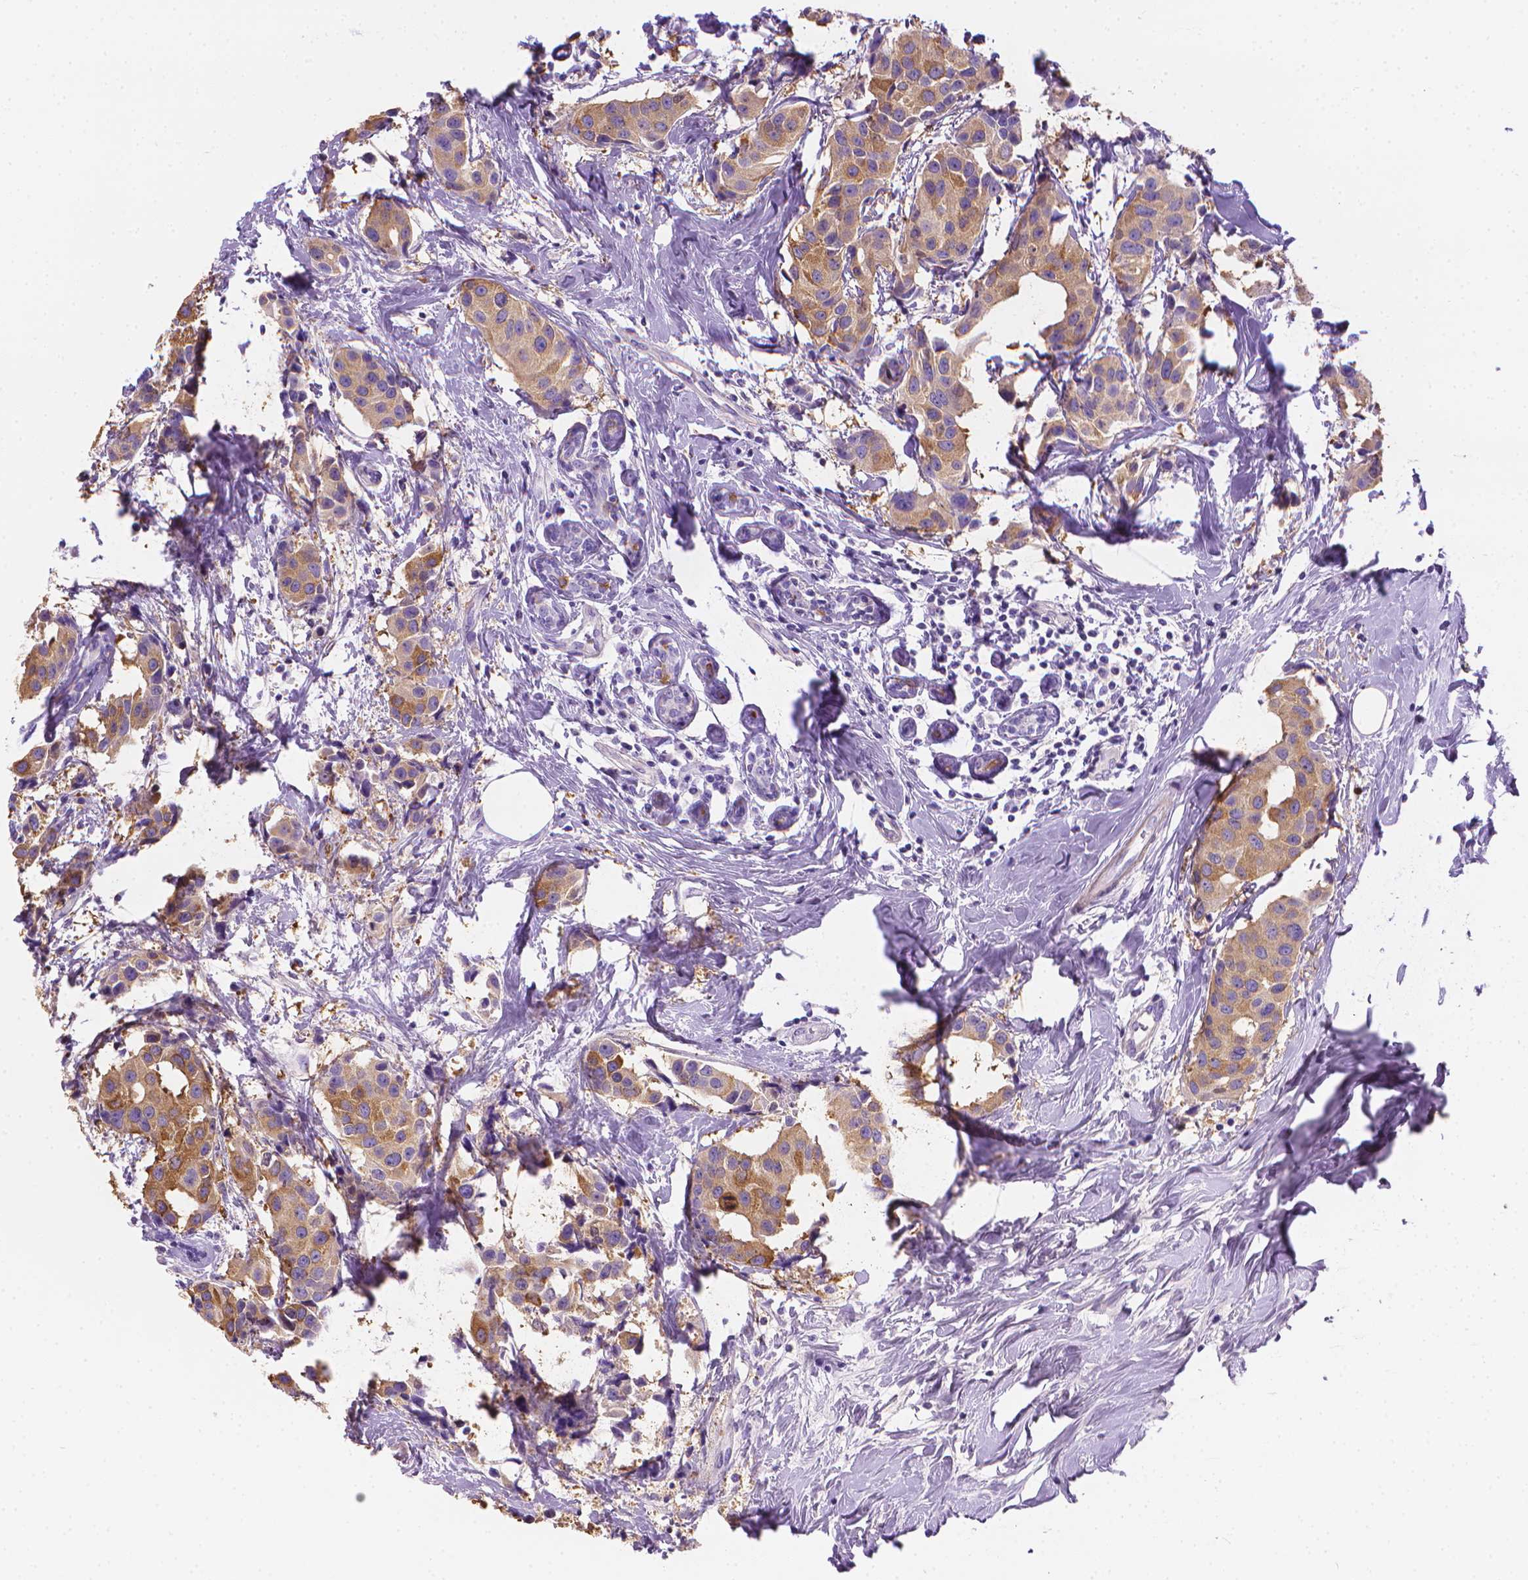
{"staining": {"intensity": "moderate", "quantity": "25%-75%", "location": "cytoplasmic/membranous"}, "tissue": "breast cancer", "cell_type": "Tumor cells", "image_type": "cancer", "snomed": [{"axis": "morphology", "description": "Normal tissue, NOS"}, {"axis": "morphology", "description": "Duct carcinoma"}, {"axis": "topography", "description": "Breast"}], "caption": "Immunohistochemistry staining of breast intraductal carcinoma, which demonstrates medium levels of moderate cytoplasmic/membranous staining in about 25%-75% of tumor cells indicating moderate cytoplasmic/membranous protein expression. The staining was performed using DAB (brown) for protein detection and nuclei were counterstained in hematoxylin (blue).", "gene": "FASN", "patient": {"sex": "female", "age": 39}}